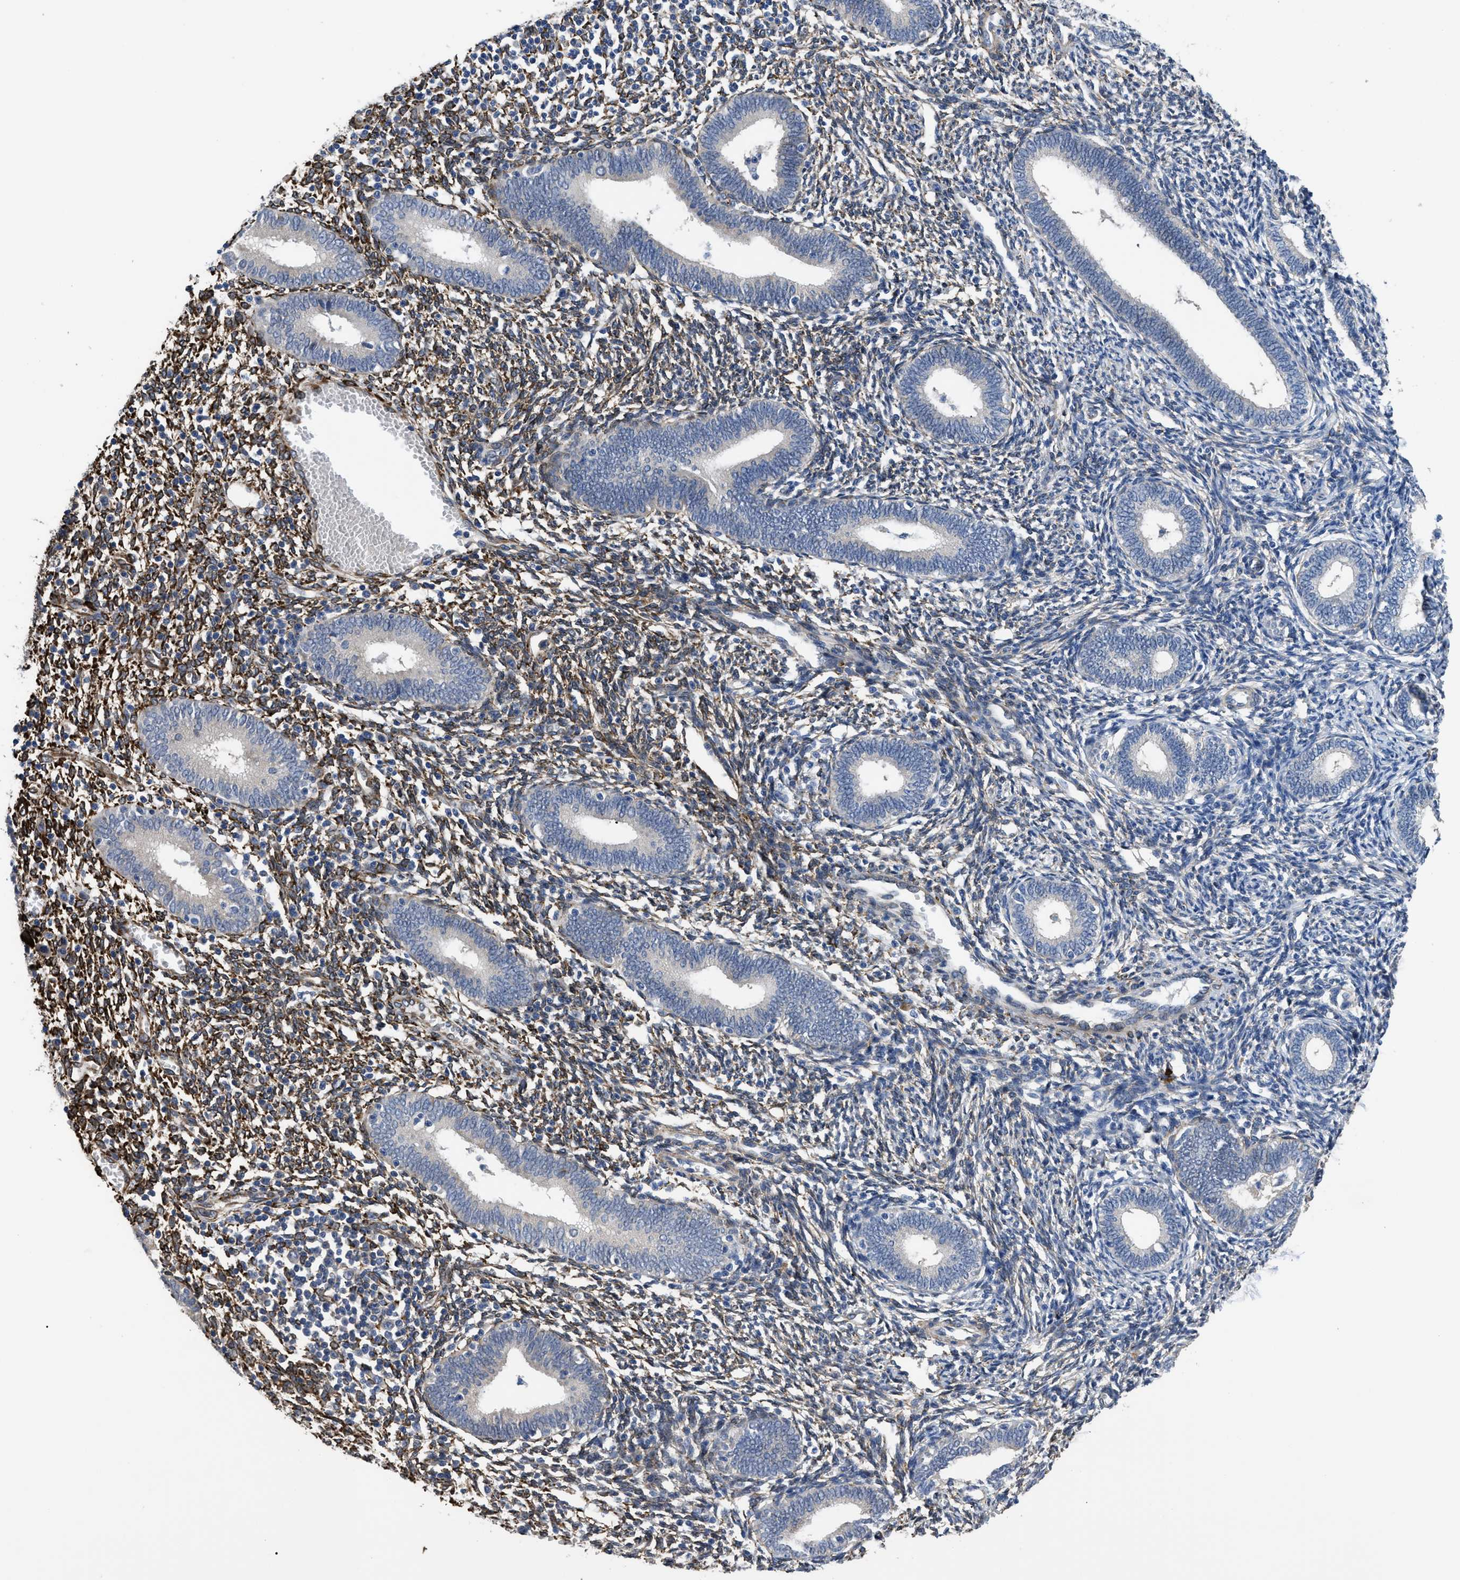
{"staining": {"intensity": "moderate", "quantity": "25%-75%", "location": "cytoplasmic/membranous"}, "tissue": "endometrium", "cell_type": "Cells in endometrial stroma", "image_type": "normal", "snomed": [{"axis": "morphology", "description": "Normal tissue, NOS"}, {"axis": "topography", "description": "Endometrium"}], "caption": "Immunohistochemical staining of benign human endometrium shows 25%-75% levels of moderate cytoplasmic/membranous protein positivity in approximately 25%-75% of cells in endometrial stroma.", "gene": "SQLE", "patient": {"sex": "female", "age": 41}}